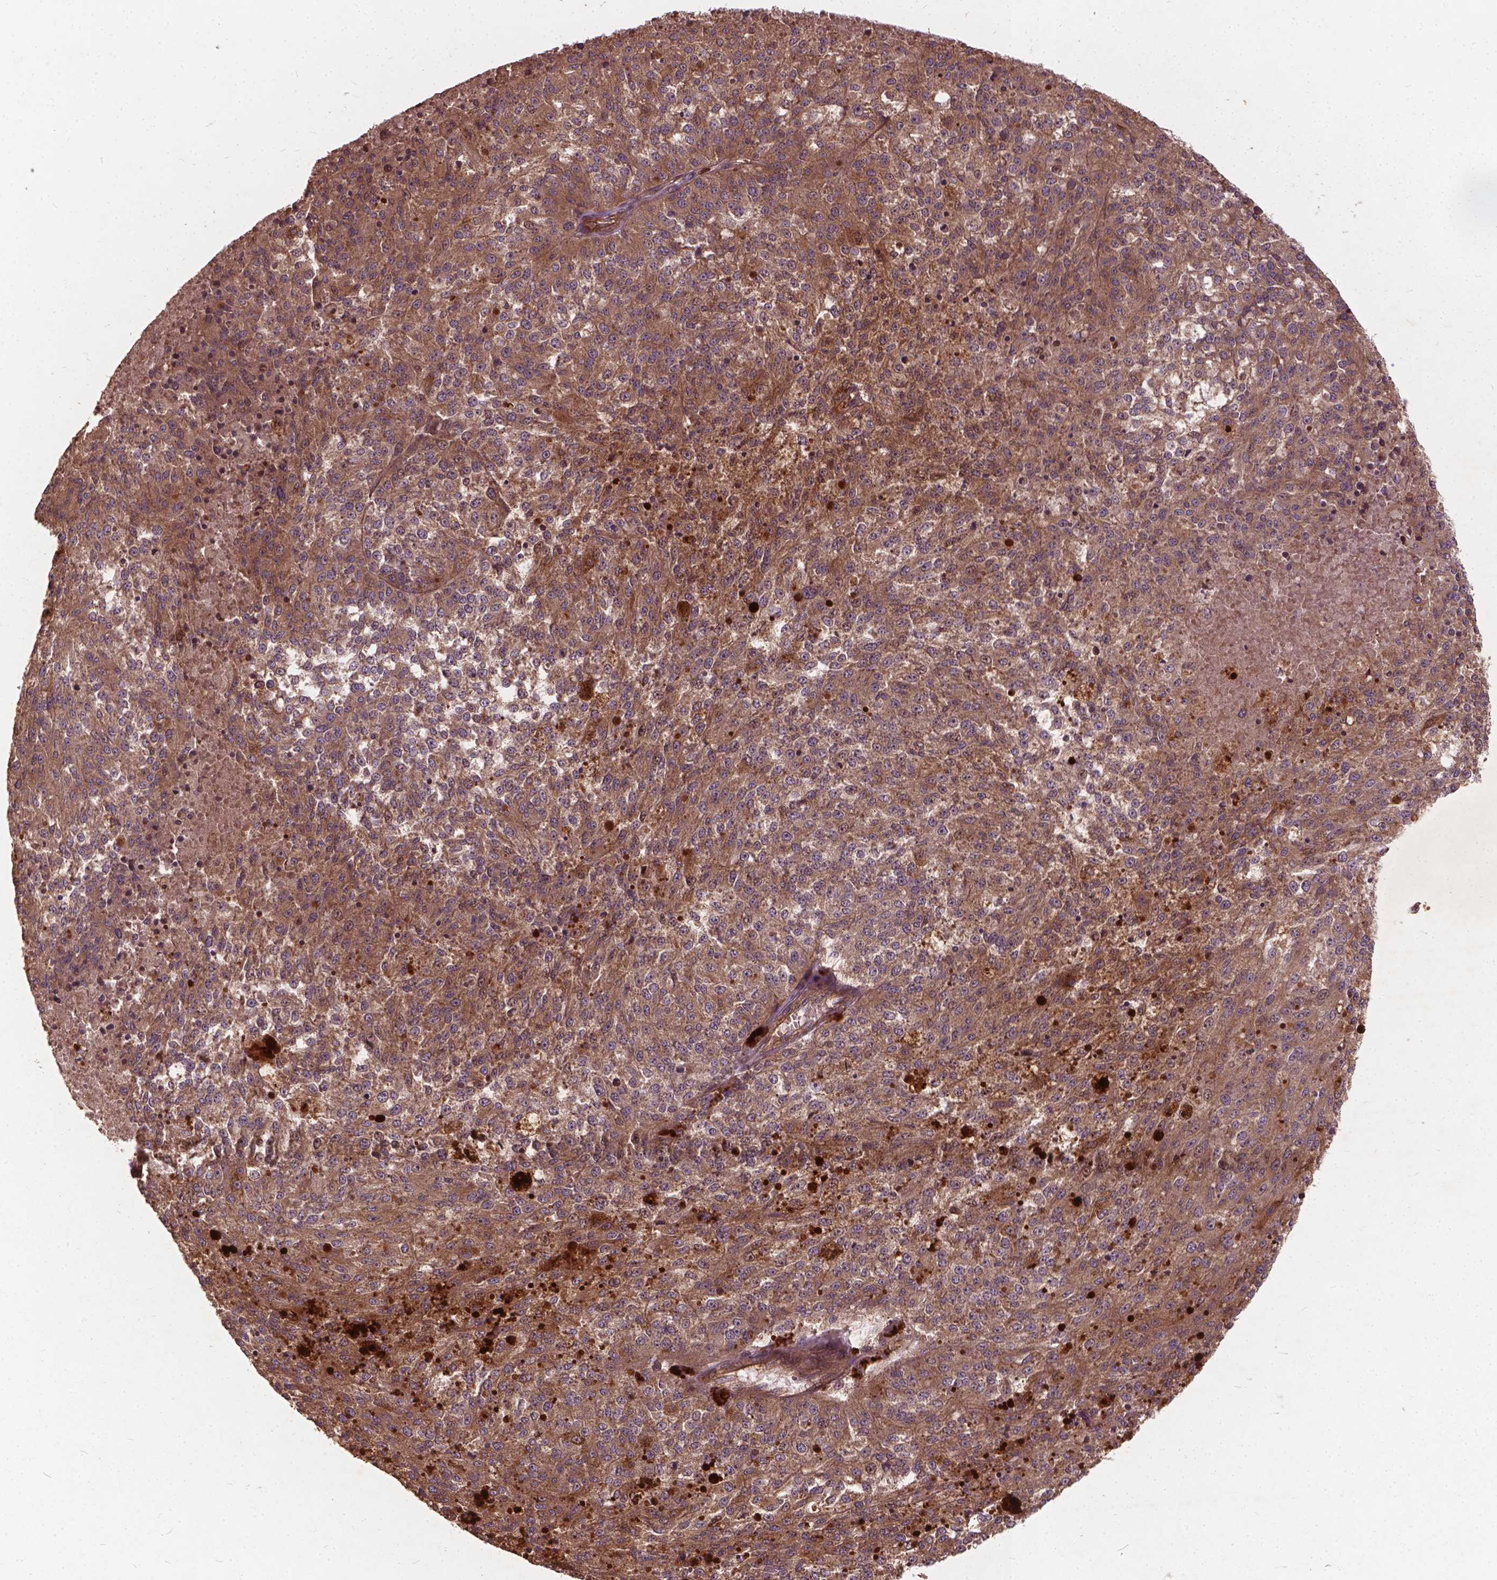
{"staining": {"intensity": "moderate", "quantity": ">75%", "location": "cytoplasmic/membranous"}, "tissue": "melanoma", "cell_type": "Tumor cells", "image_type": "cancer", "snomed": [{"axis": "morphology", "description": "Malignant melanoma, Metastatic site"}, {"axis": "topography", "description": "Lymph node"}], "caption": "Brown immunohistochemical staining in melanoma reveals moderate cytoplasmic/membranous staining in about >75% of tumor cells.", "gene": "UBXN2A", "patient": {"sex": "female", "age": 64}}